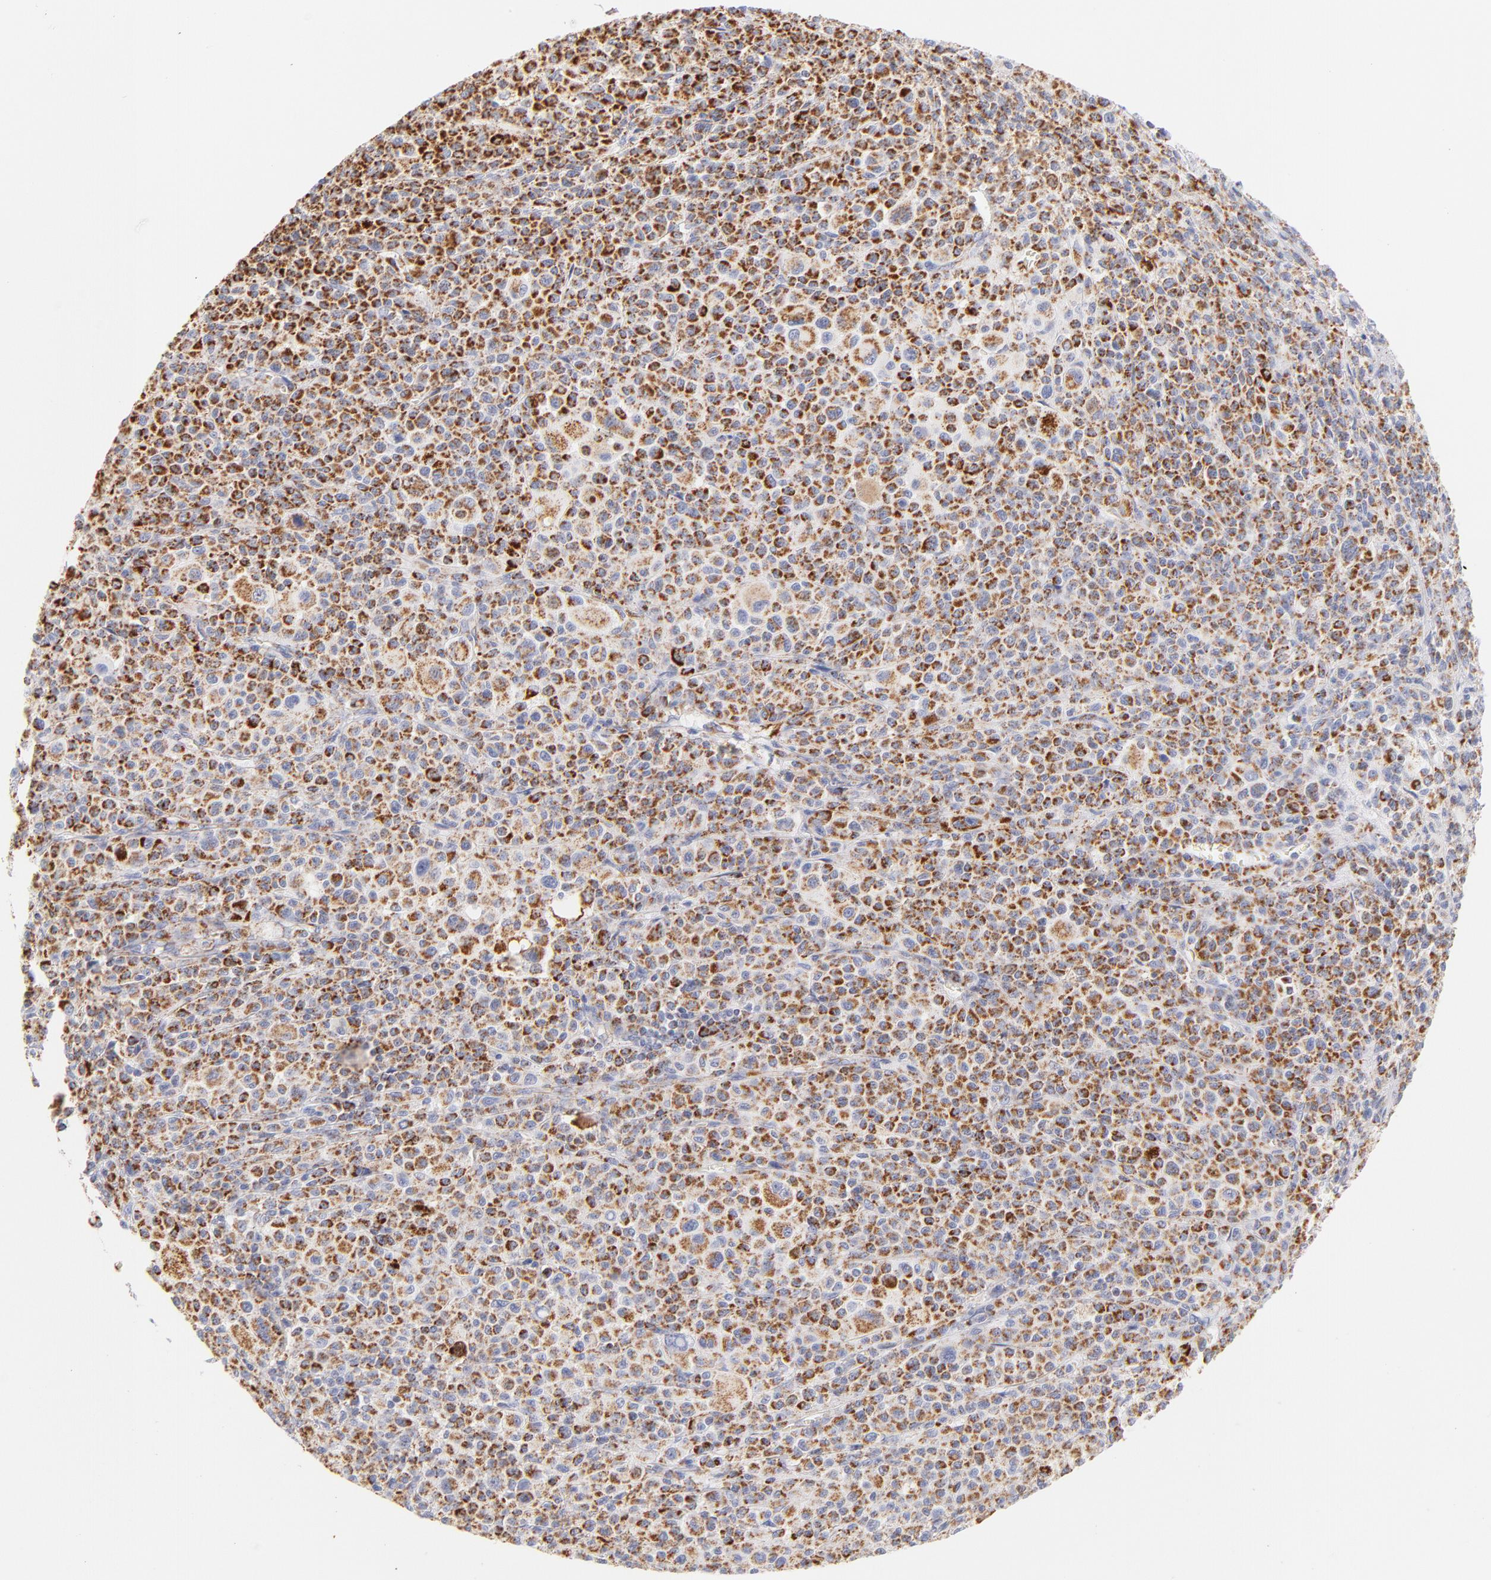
{"staining": {"intensity": "strong", "quantity": ">75%", "location": "cytoplasmic/membranous"}, "tissue": "melanoma", "cell_type": "Tumor cells", "image_type": "cancer", "snomed": [{"axis": "morphology", "description": "Malignant melanoma, Metastatic site"}, {"axis": "topography", "description": "Skin"}], "caption": "High-magnification brightfield microscopy of malignant melanoma (metastatic site) stained with DAB (brown) and counterstained with hematoxylin (blue). tumor cells exhibit strong cytoplasmic/membranous expression is identified in about>75% of cells.", "gene": "AIFM1", "patient": {"sex": "female", "age": 74}}